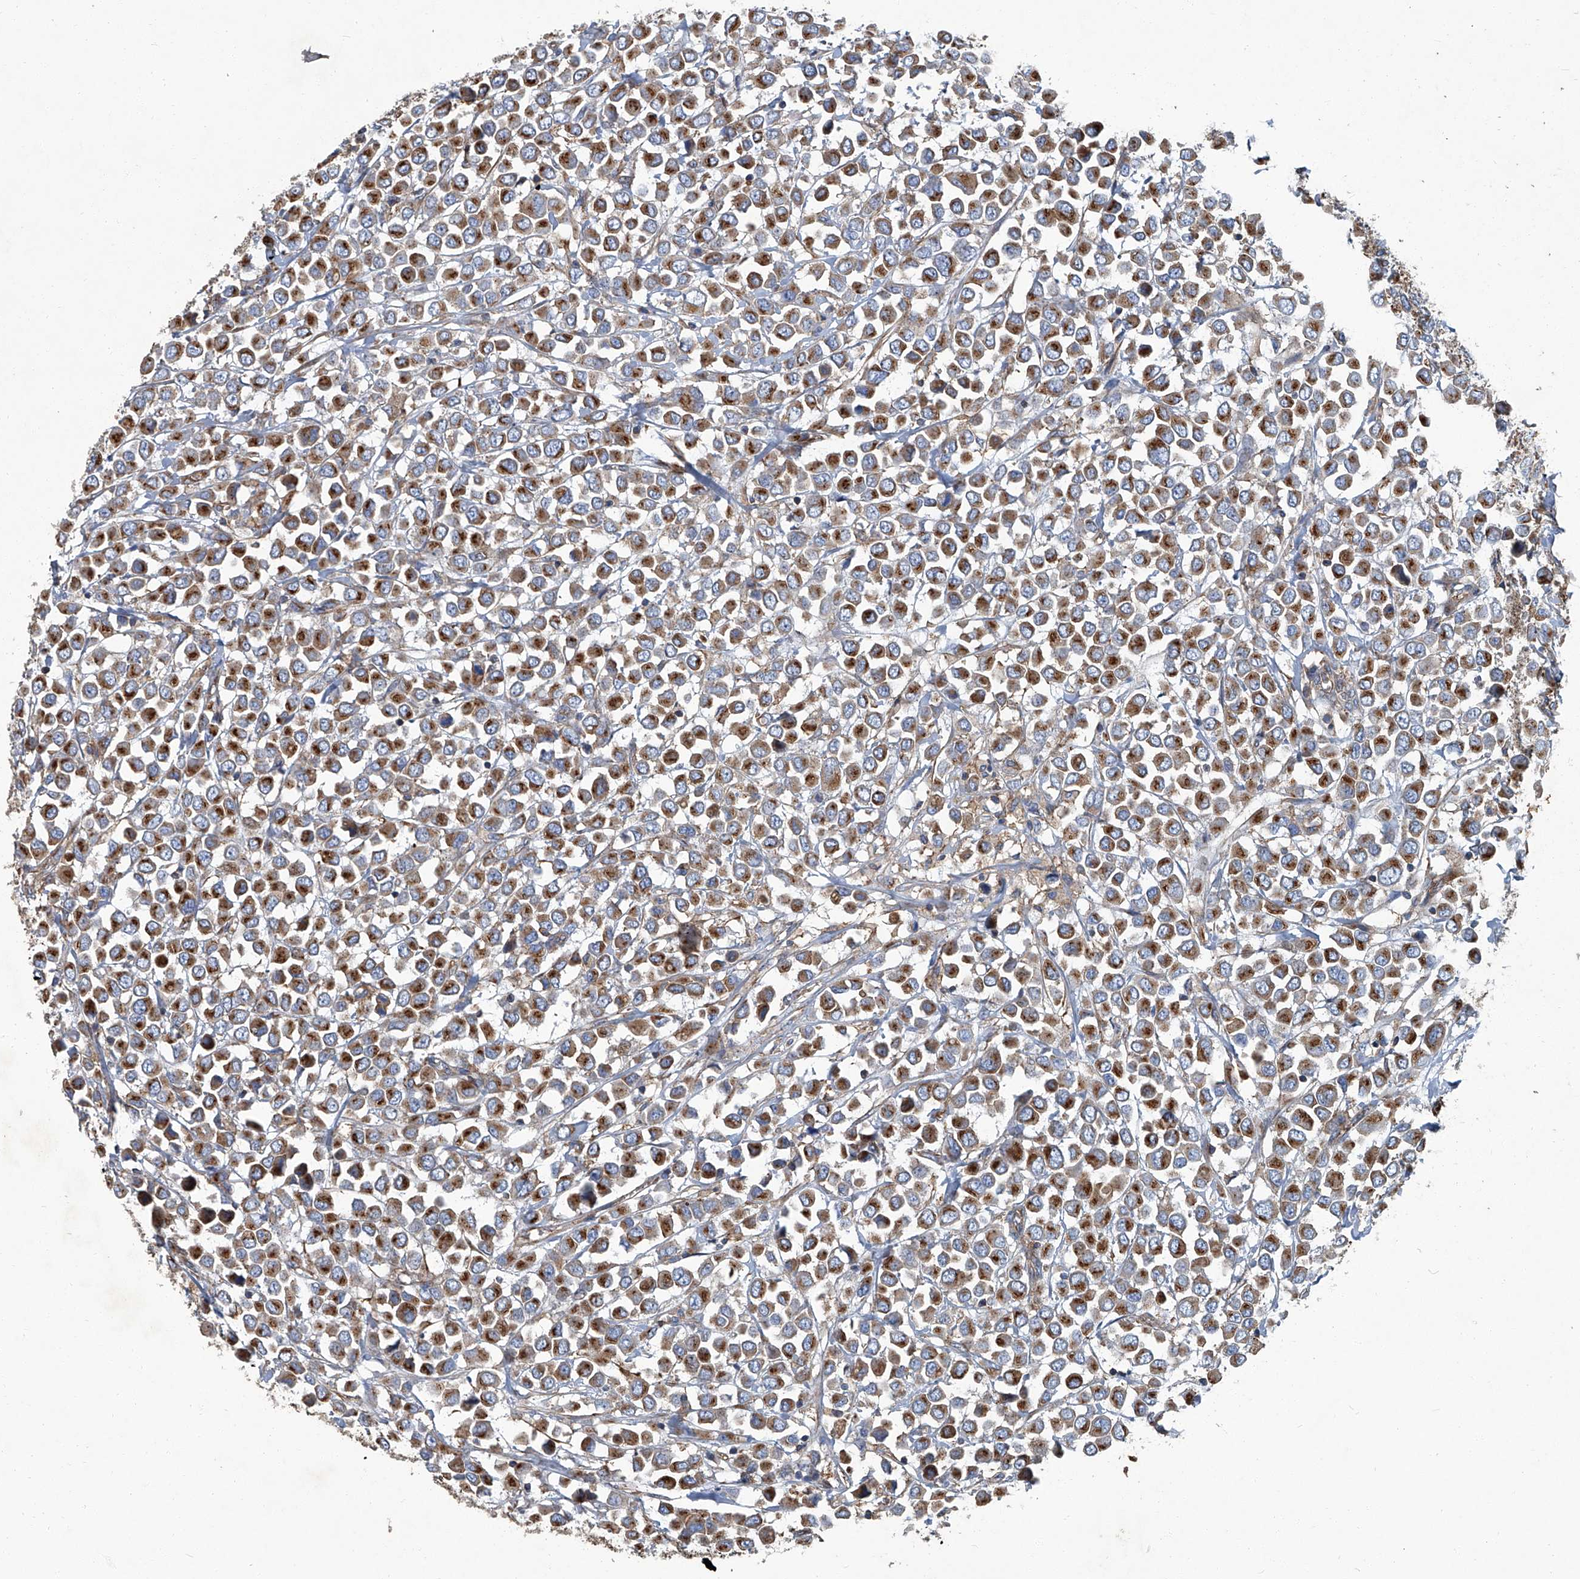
{"staining": {"intensity": "moderate", "quantity": ">75%", "location": "cytoplasmic/membranous"}, "tissue": "breast cancer", "cell_type": "Tumor cells", "image_type": "cancer", "snomed": [{"axis": "morphology", "description": "Duct carcinoma"}, {"axis": "topography", "description": "Breast"}], "caption": "A medium amount of moderate cytoplasmic/membranous positivity is appreciated in about >75% of tumor cells in invasive ductal carcinoma (breast) tissue.", "gene": "PIGH", "patient": {"sex": "female", "age": 61}}